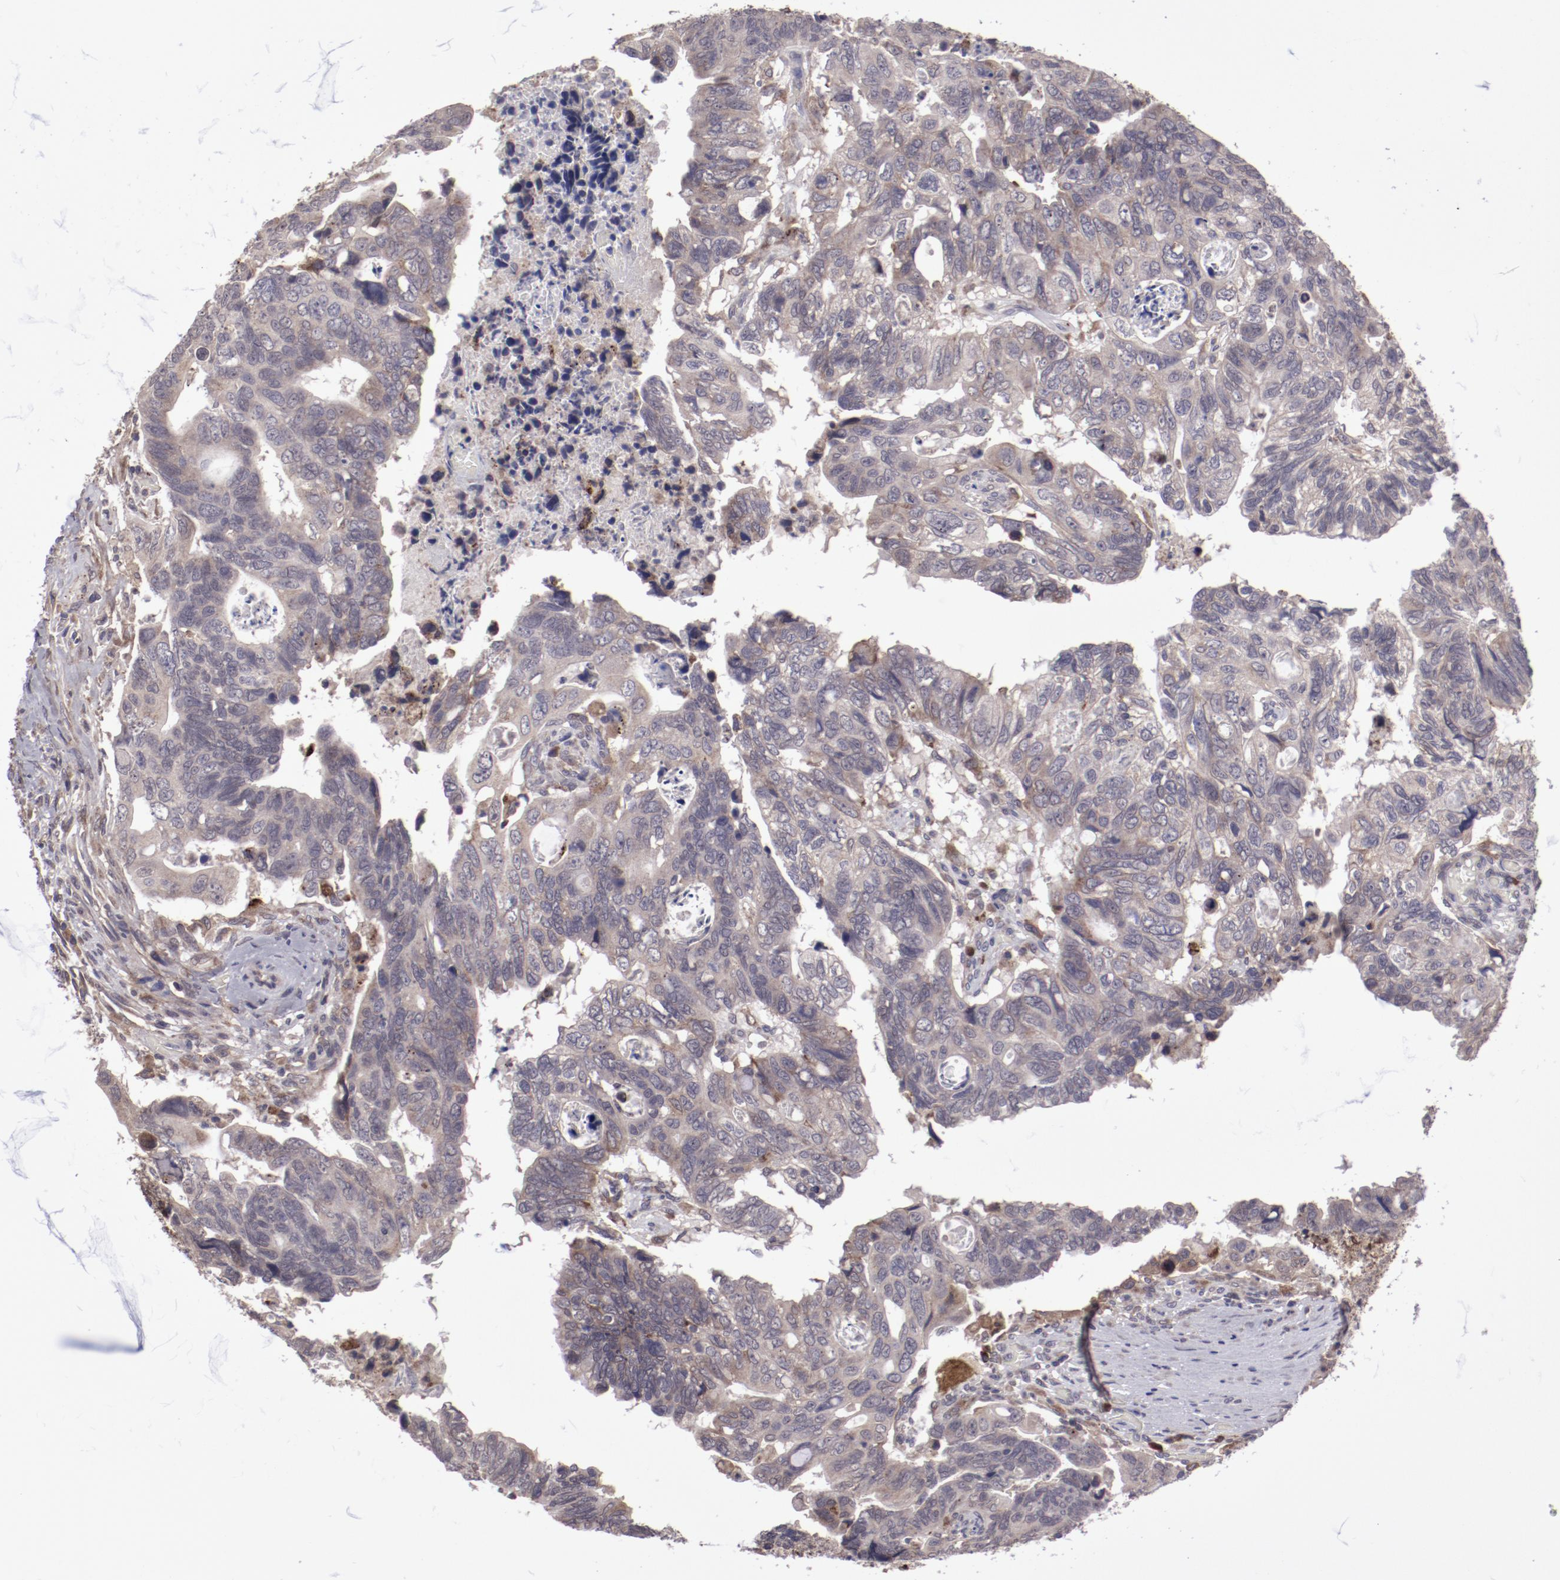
{"staining": {"intensity": "weak", "quantity": ">75%", "location": "cytoplasmic/membranous"}, "tissue": "colorectal cancer", "cell_type": "Tumor cells", "image_type": "cancer", "snomed": [{"axis": "morphology", "description": "Adenocarcinoma, NOS"}, {"axis": "topography", "description": "Rectum"}], "caption": "Colorectal adenocarcinoma stained with a protein marker displays weak staining in tumor cells.", "gene": "IL12A", "patient": {"sex": "male", "age": 53}}